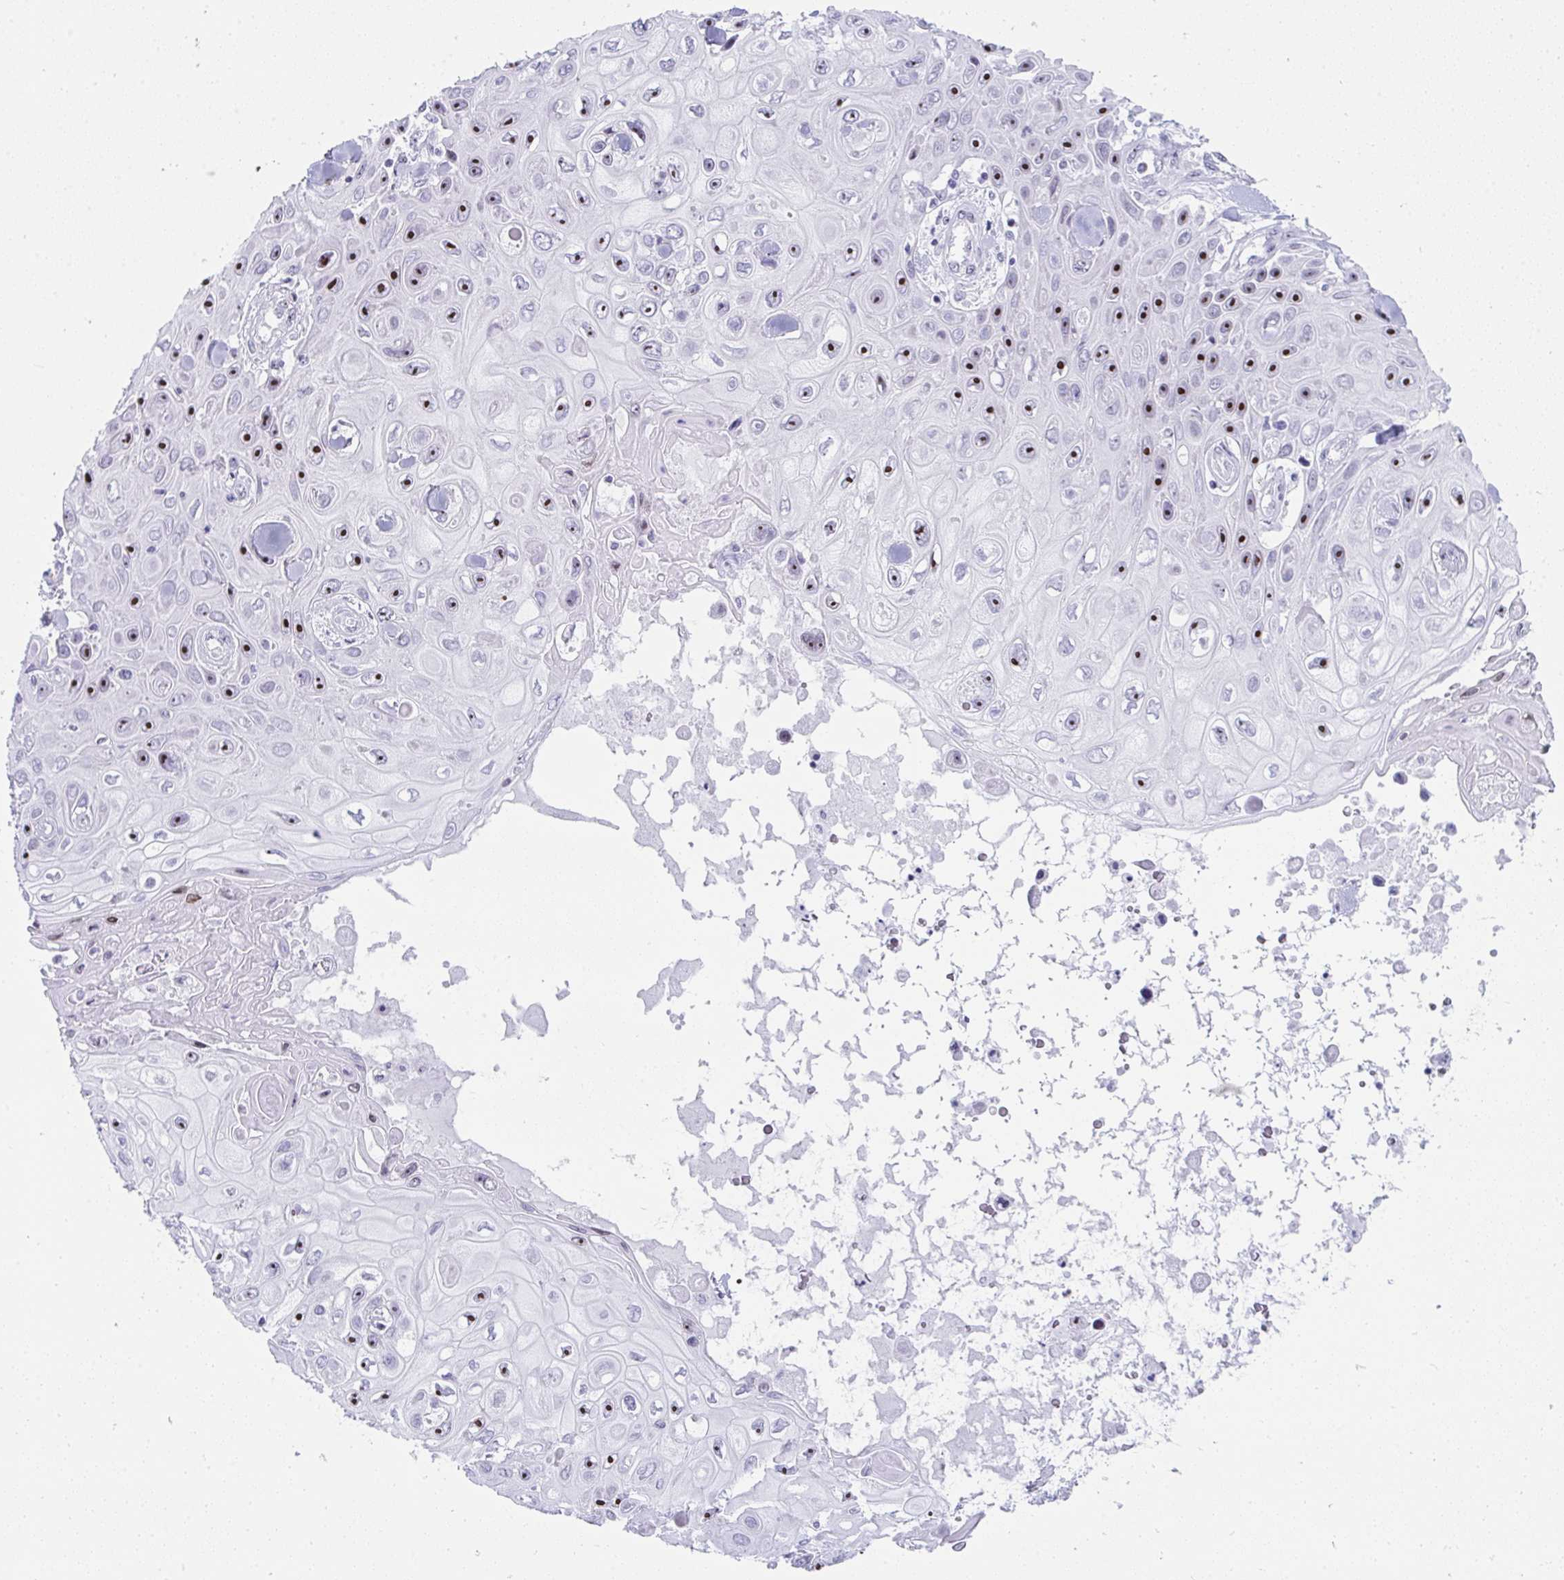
{"staining": {"intensity": "strong", "quantity": ">75%", "location": "nuclear"}, "tissue": "skin cancer", "cell_type": "Tumor cells", "image_type": "cancer", "snomed": [{"axis": "morphology", "description": "Squamous cell carcinoma, NOS"}, {"axis": "topography", "description": "Skin"}], "caption": "Skin cancer stained with a protein marker reveals strong staining in tumor cells.", "gene": "NOP10", "patient": {"sex": "male", "age": 82}}